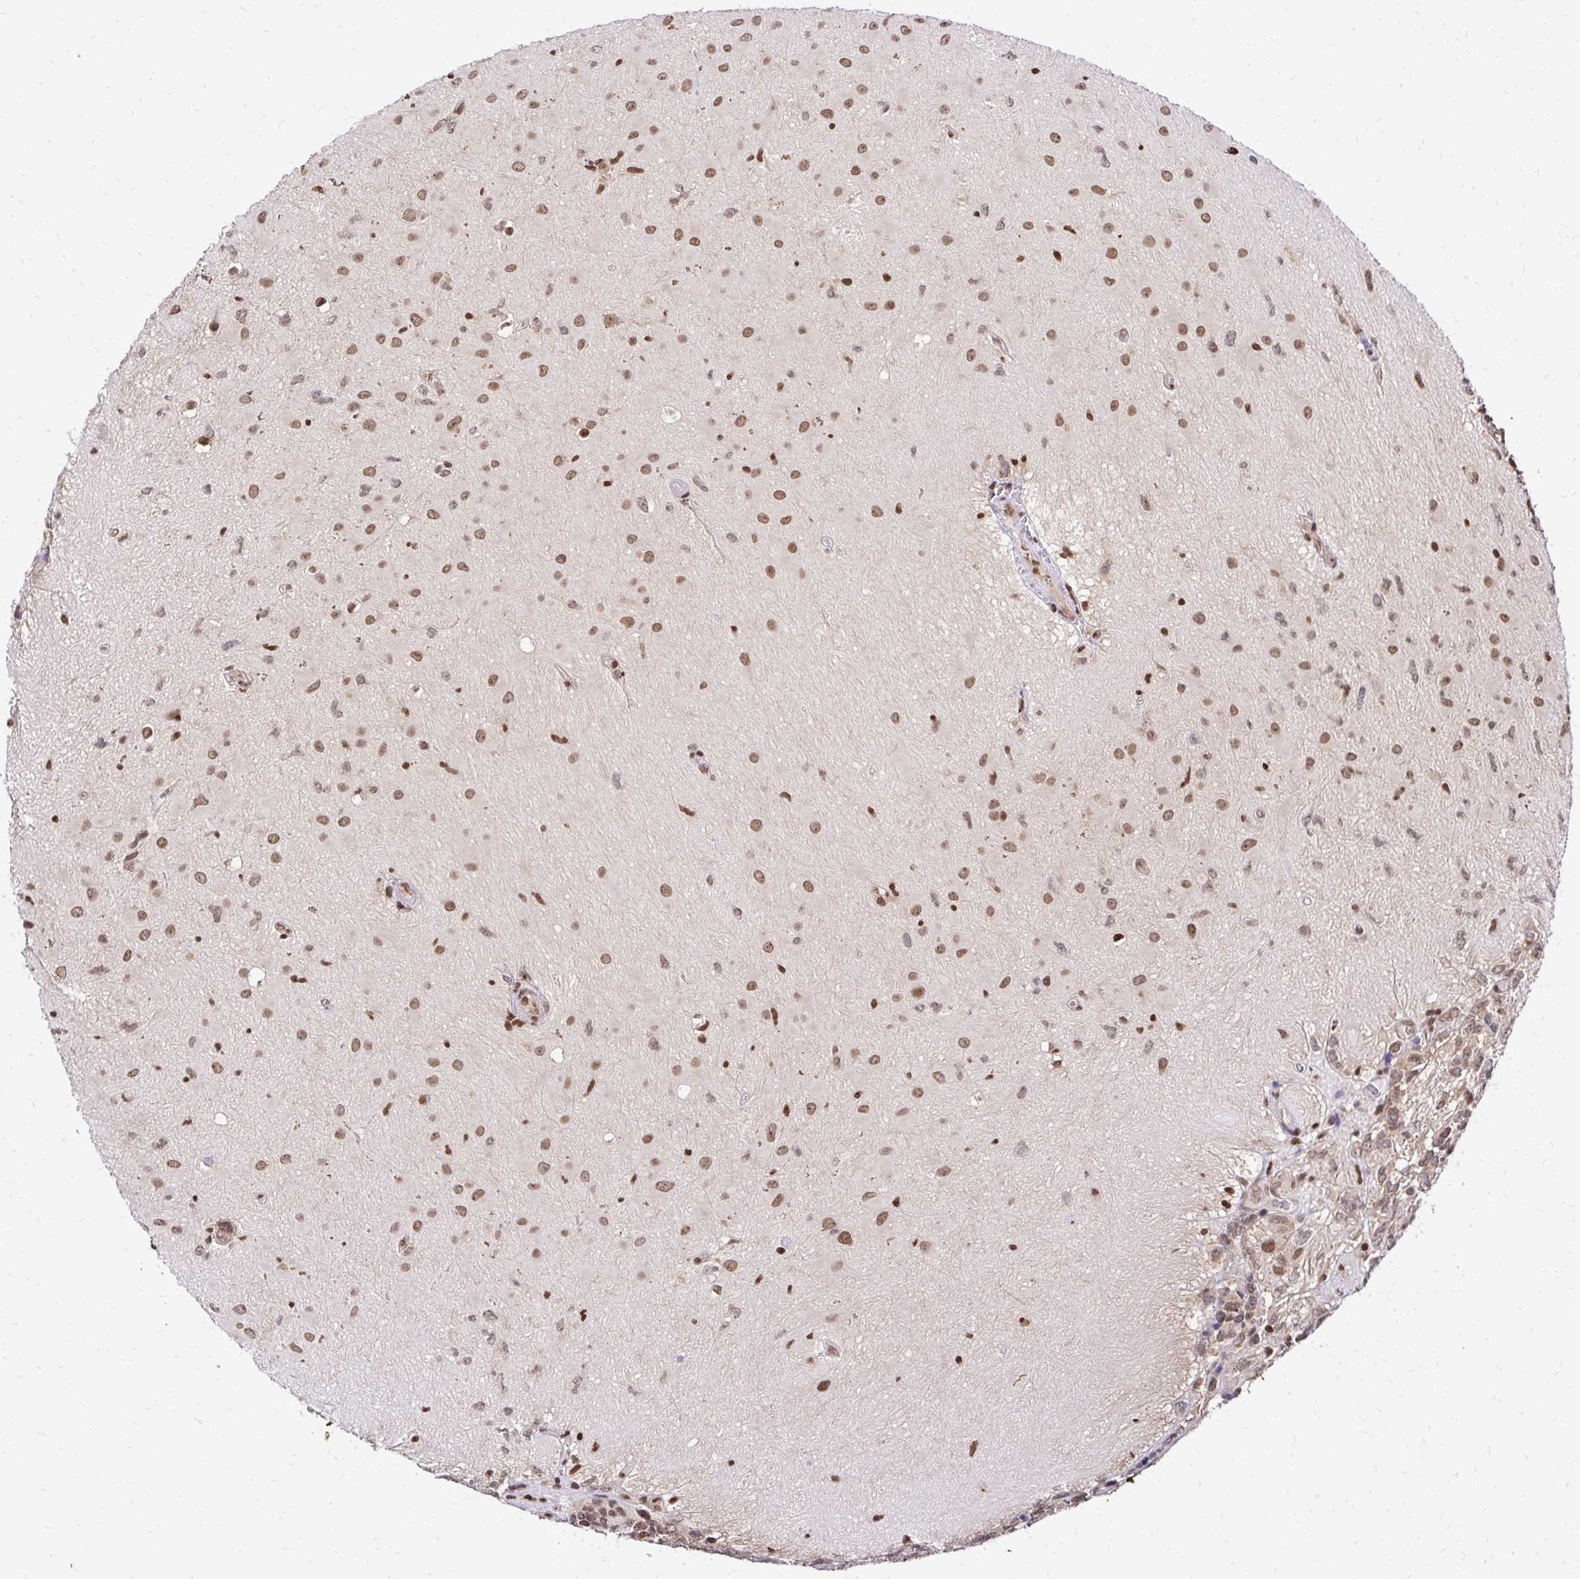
{"staining": {"intensity": "weak", "quantity": ">75%", "location": "cytoplasmic/membranous,nuclear"}, "tissue": "glioma", "cell_type": "Tumor cells", "image_type": "cancer", "snomed": [{"axis": "morphology", "description": "Glioma, malignant, High grade"}, {"axis": "topography", "description": "Brain"}], "caption": "An IHC micrograph of tumor tissue is shown. Protein staining in brown highlights weak cytoplasmic/membranous and nuclear positivity in glioma within tumor cells. (brown staining indicates protein expression, while blue staining denotes nuclei).", "gene": "GLYR1", "patient": {"sex": "male", "age": 39}}